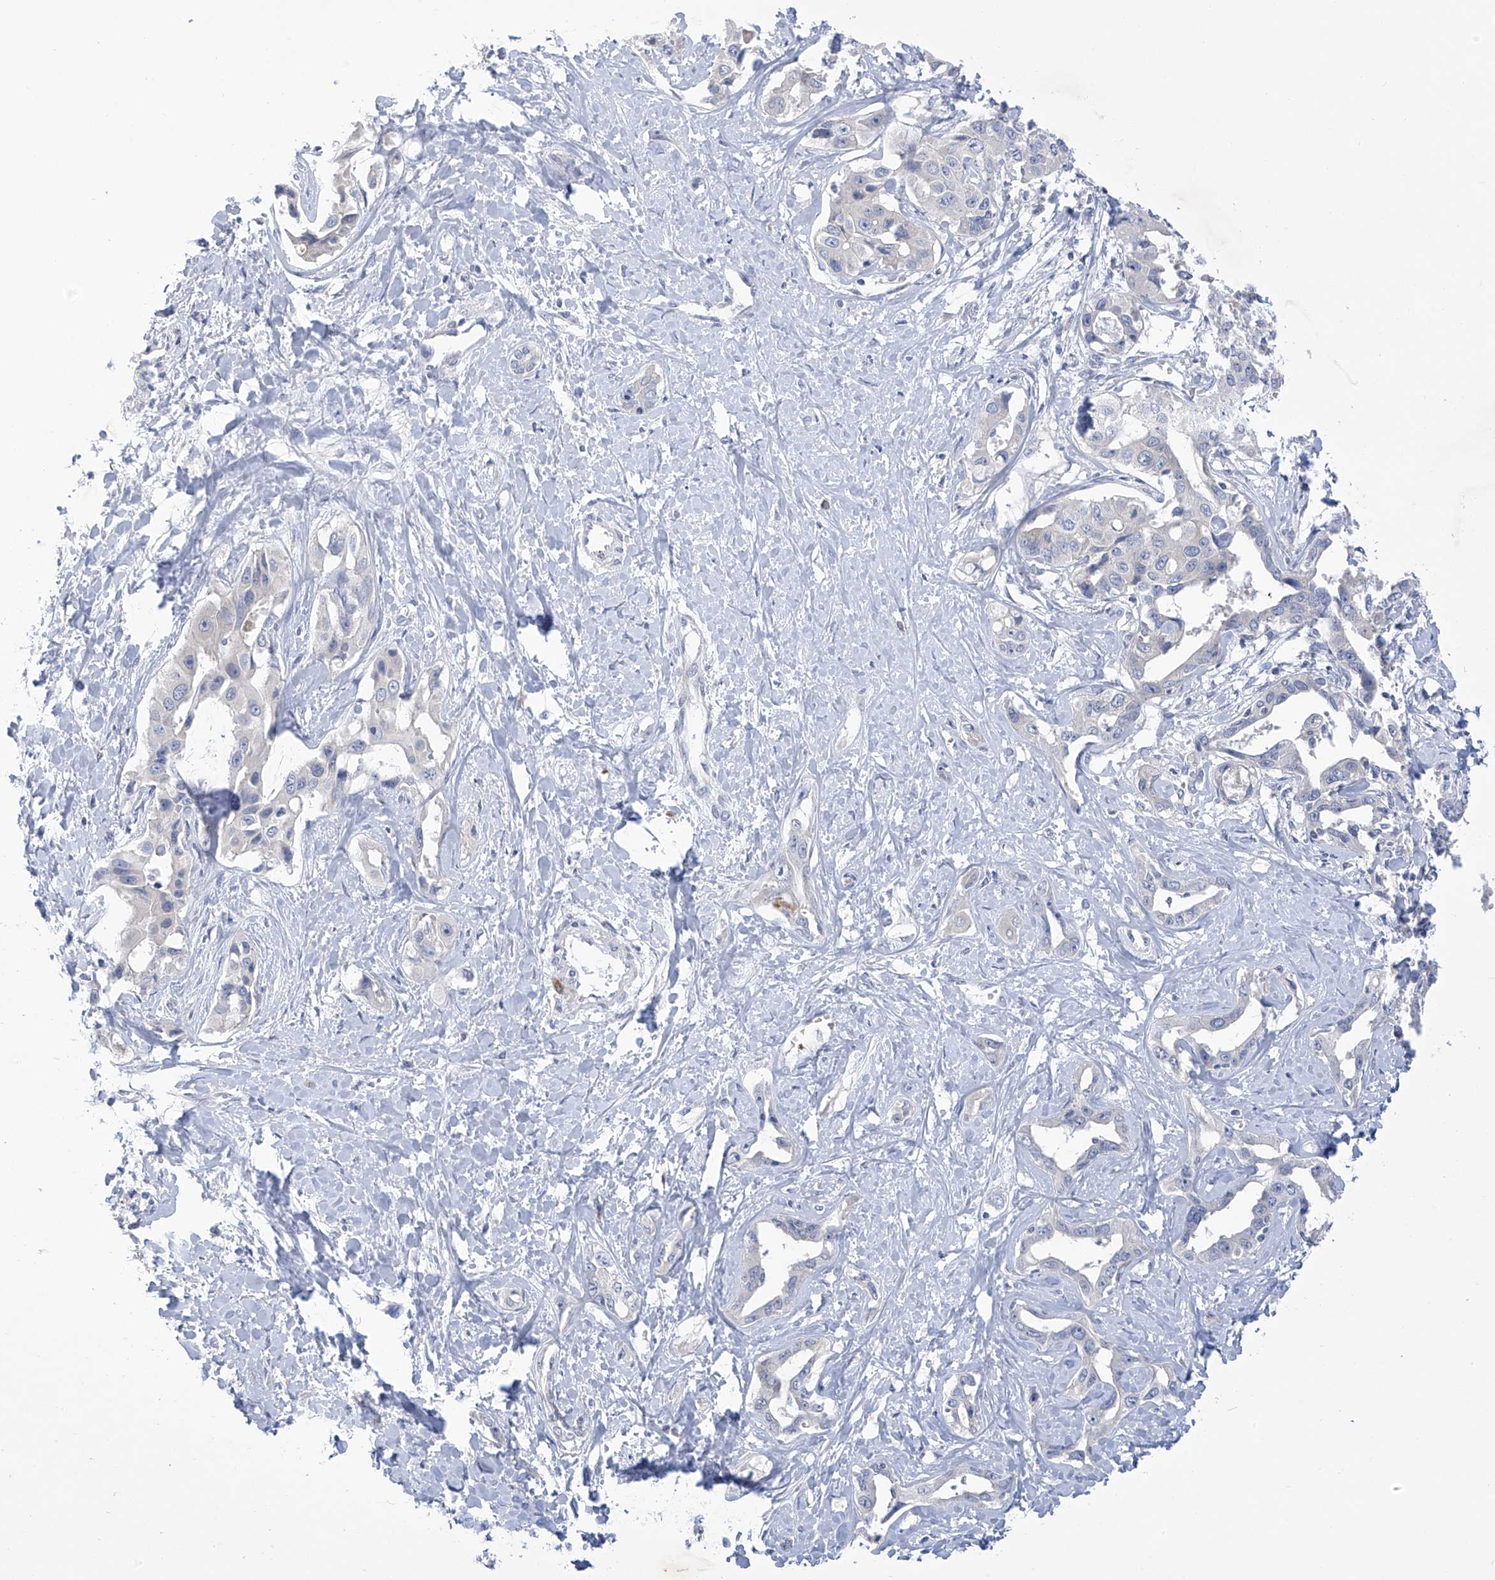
{"staining": {"intensity": "negative", "quantity": "none", "location": "none"}, "tissue": "liver cancer", "cell_type": "Tumor cells", "image_type": "cancer", "snomed": [{"axis": "morphology", "description": "Cholangiocarcinoma"}, {"axis": "topography", "description": "Liver"}], "caption": "An immunohistochemistry (IHC) photomicrograph of liver cancer (cholangiocarcinoma) is shown. There is no staining in tumor cells of liver cancer (cholangiocarcinoma).", "gene": "SLCO4A1", "patient": {"sex": "male", "age": 59}}